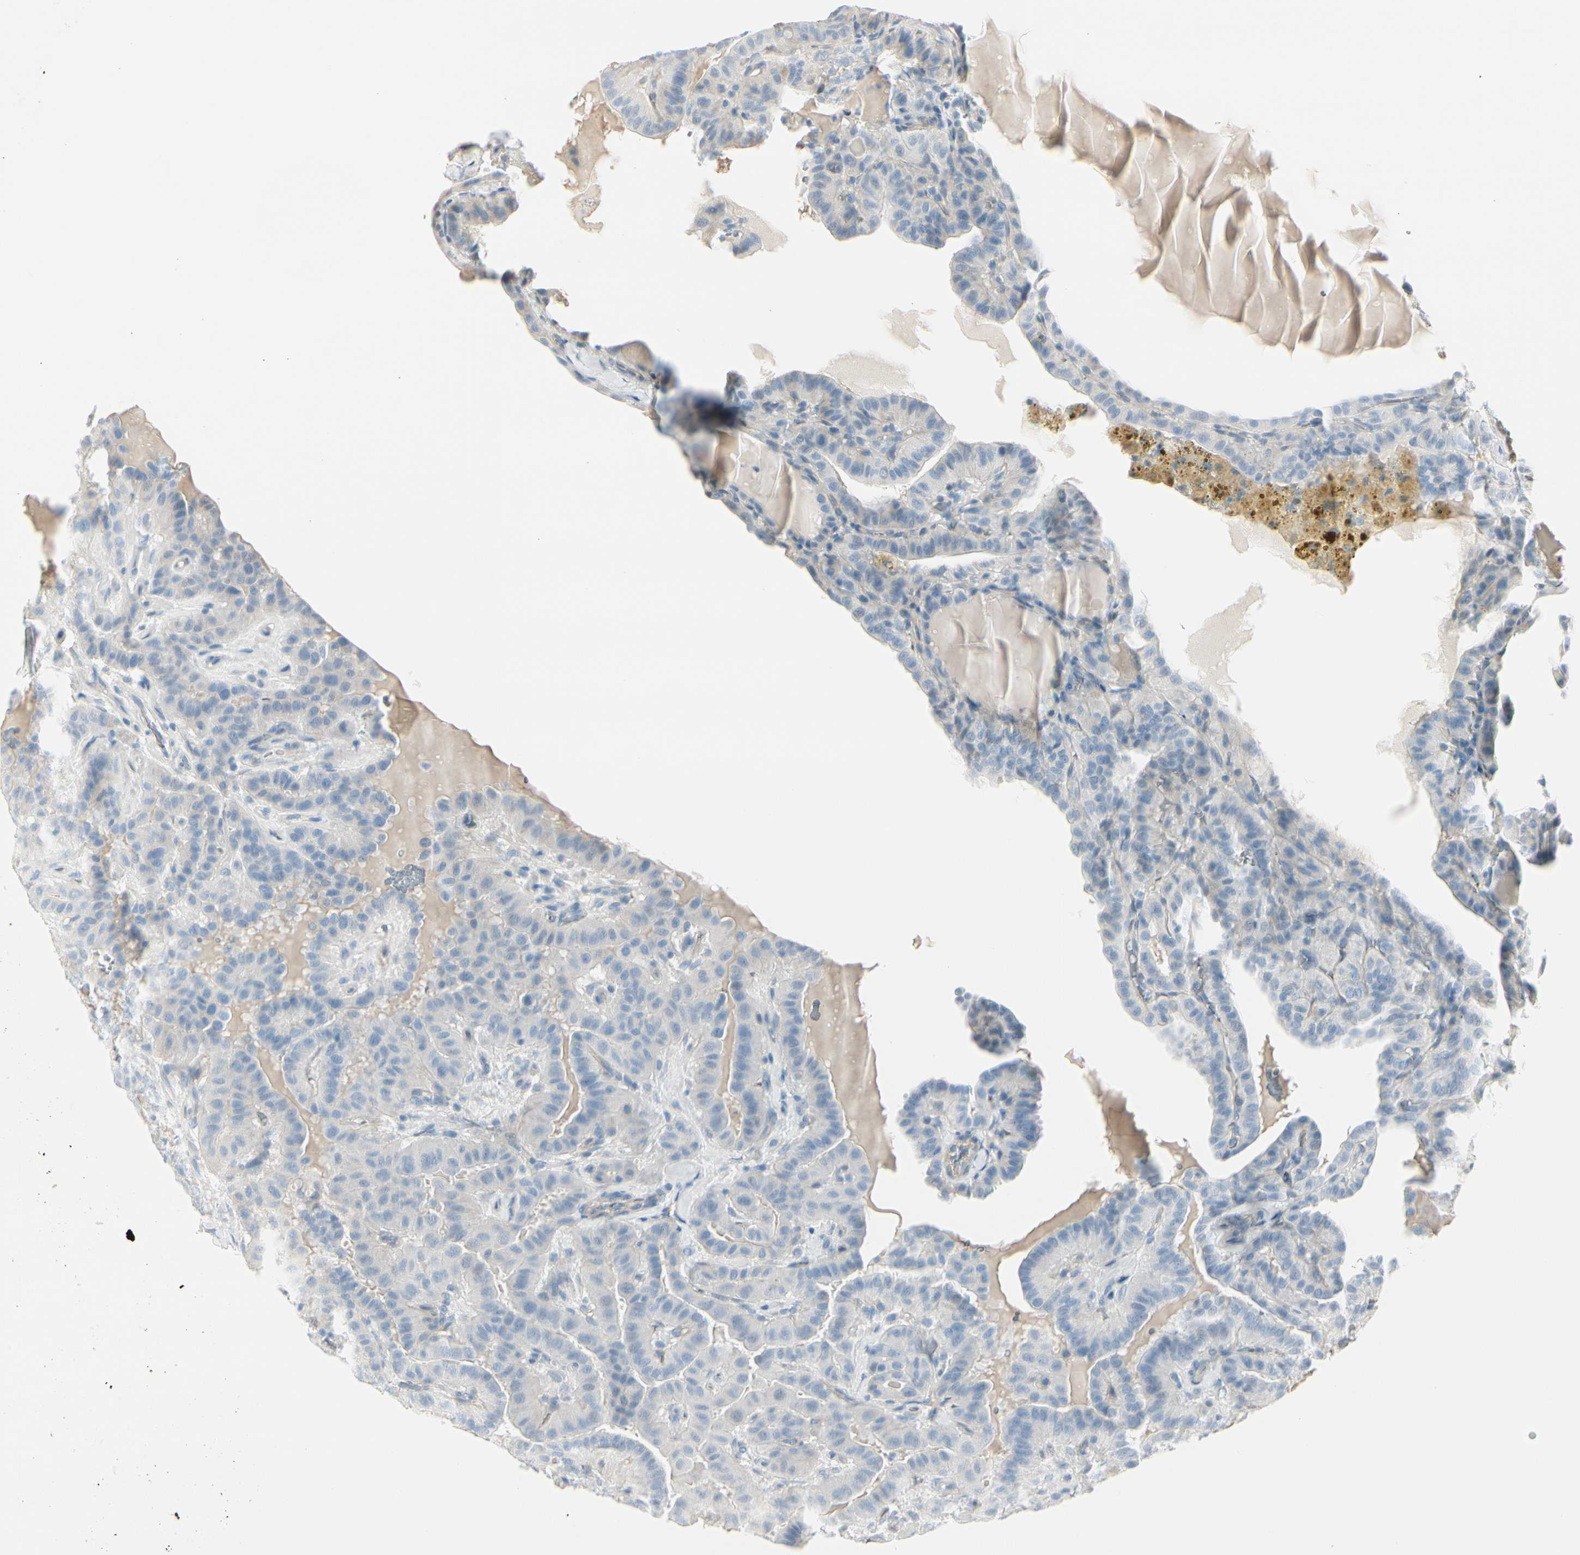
{"staining": {"intensity": "negative", "quantity": "none", "location": "none"}, "tissue": "thyroid cancer", "cell_type": "Tumor cells", "image_type": "cancer", "snomed": [{"axis": "morphology", "description": "Papillary adenocarcinoma, NOS"}, {"axis": "topography", "description": "Thyroid gland"}], "caption": "Protein analysis of thyroid cancer exhibits no significant positivity in tumor cells. (IHC, brightfield microscopy, high magnification).", "gene": "CDHR5", "patient": {"sex": "male", "age": 77}}